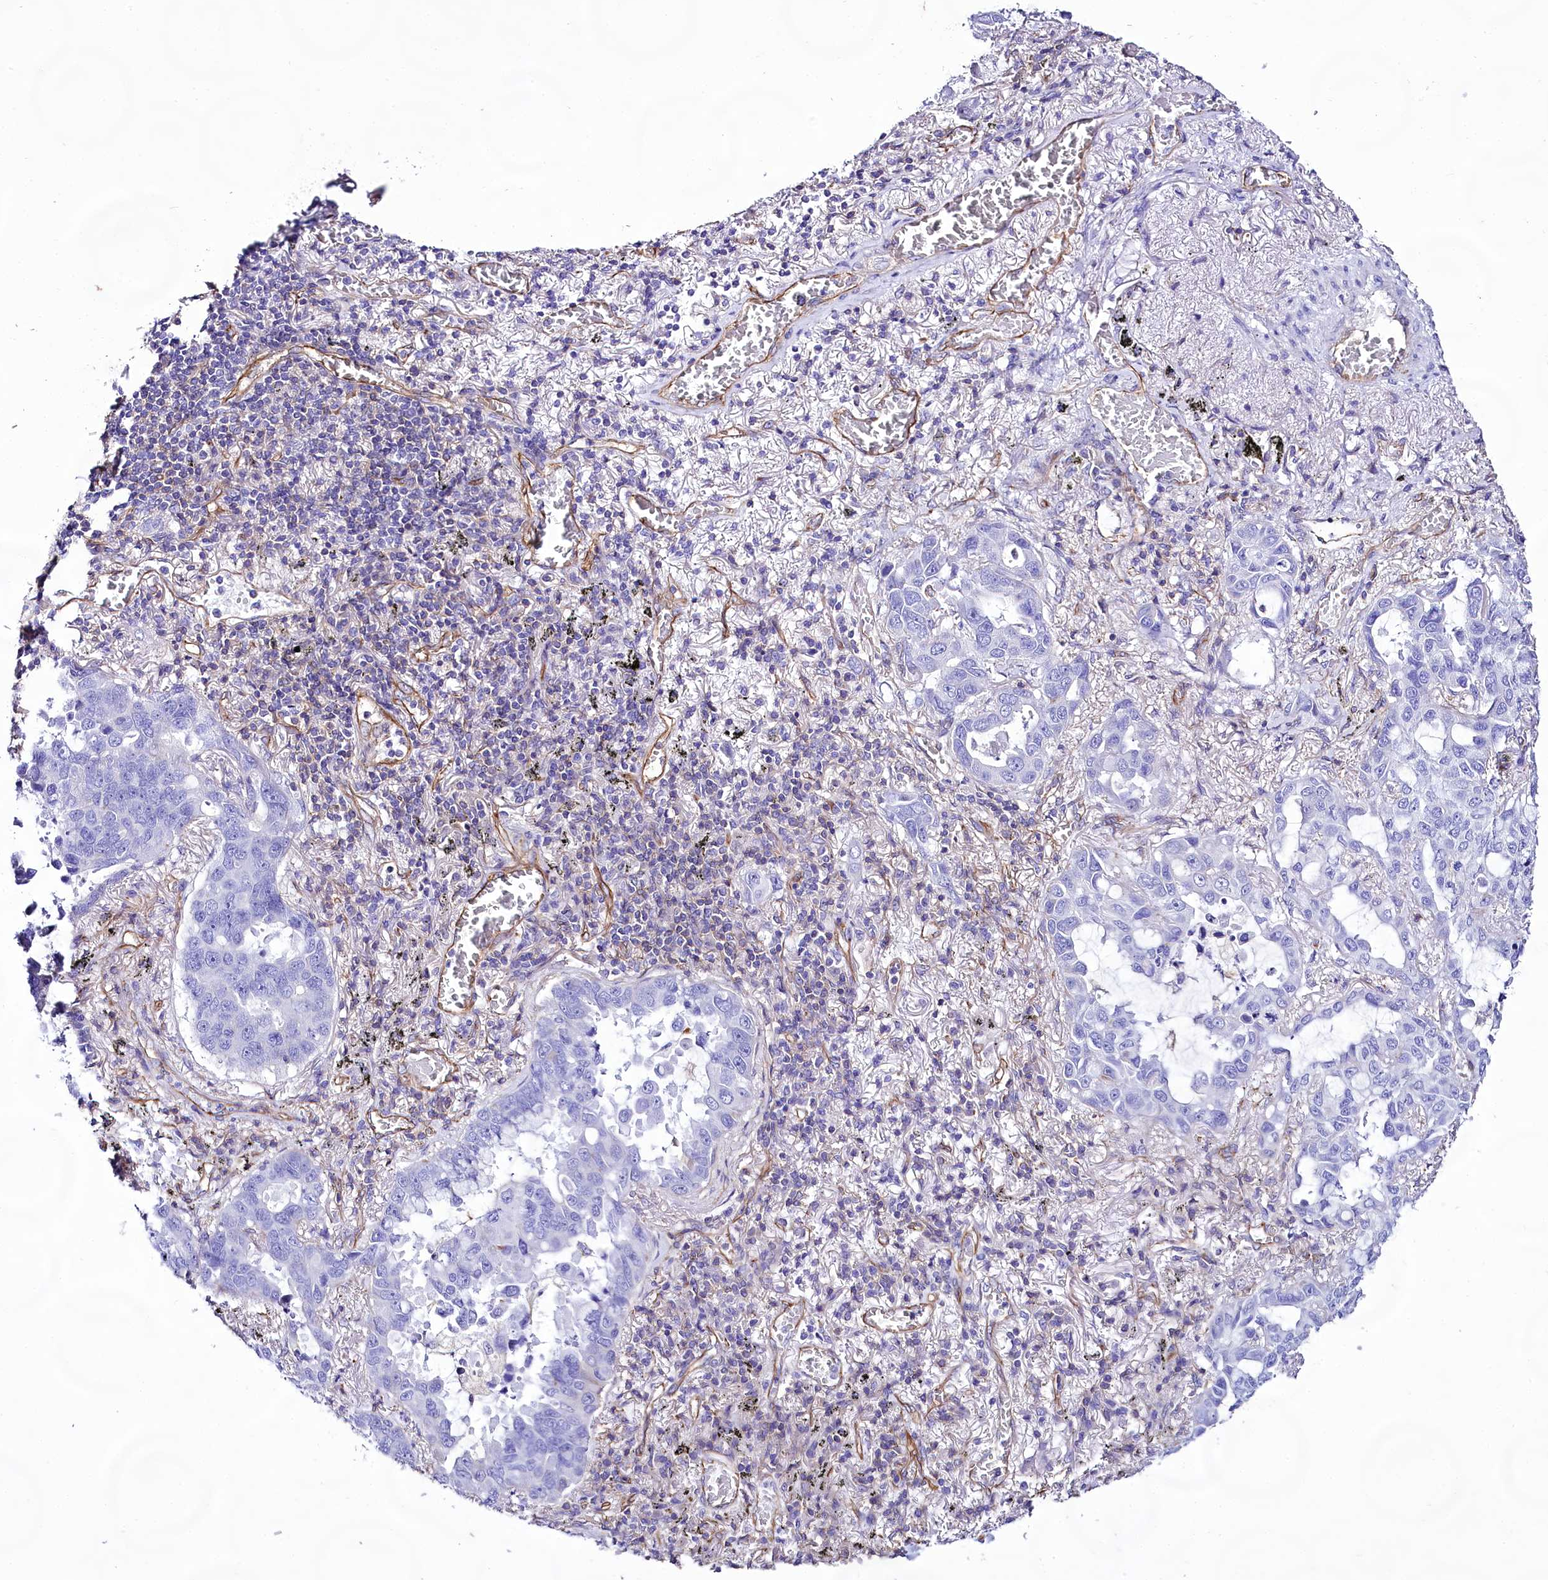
{"staining": {"intensity": "negative", "quantity": "none", "location": "none"}, "tissue": "lung cancer", "cell_type": "Tumor cells", "image_type": "cancer", "snomed": [{"axis": "morphology", "description": "Adenocarcinoma, NOS"}, {"axis": "topography", "description": "Lung"}], "caption": "An immunohistochemistry (IHC) image of lung cancer (adenocarcinoma) is shown. There is no staining in tumor cells of lung cancer (adenocarcinoma).", "gene": "CD99", "patient": {"sex": "male", "age": 64}}